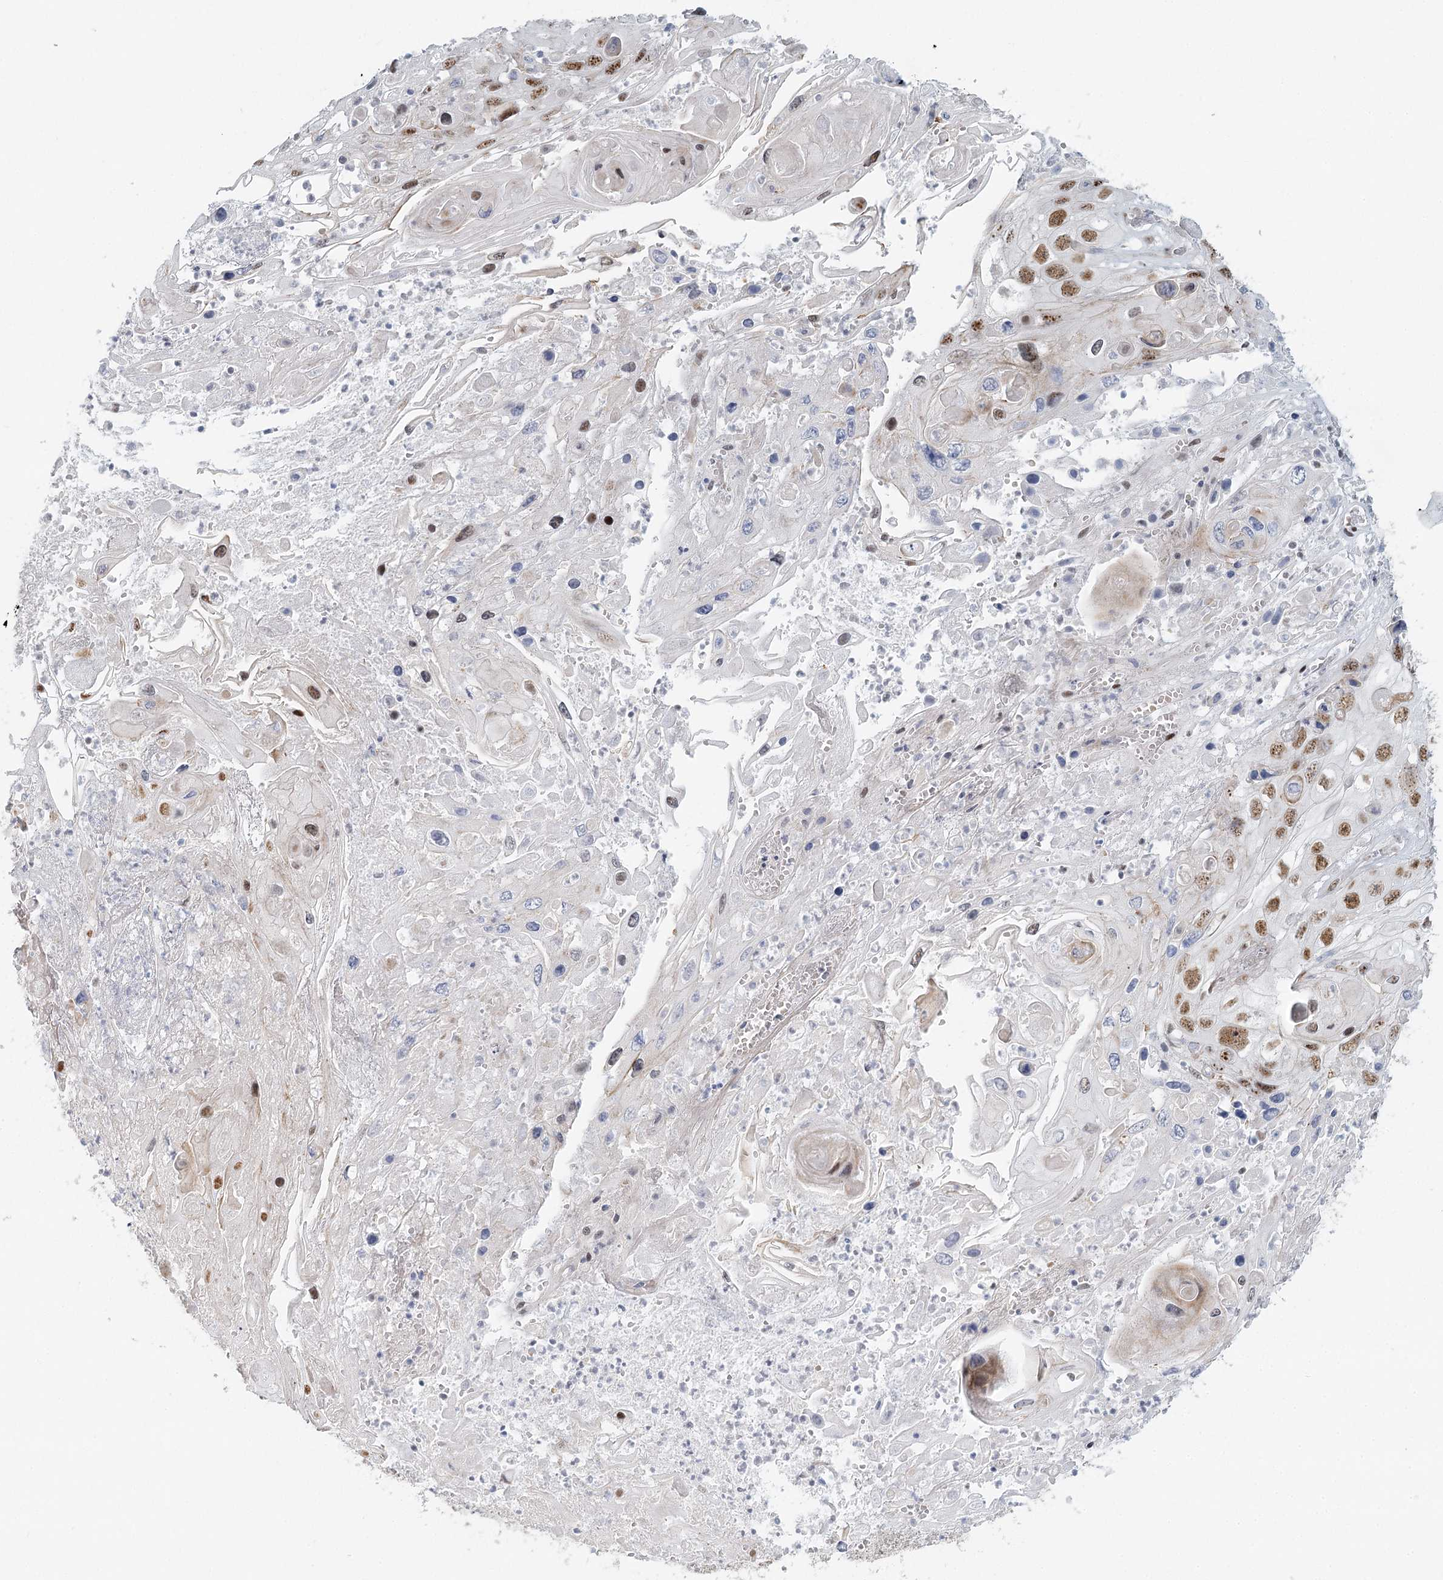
{"staining": {"intensity": "strong", "quantity": "25%-75%", "location": "nuclear"}, "tissue": "skin cancer", "cell_type": "Tumor cells", "image_type": "cancer", "snomed": [{"axis": "morphology", "description": "Squamous cell carcinoma, NOS"}, {"axis": "topography", "description": "Skin"}], "caption": "An image showing strong nuclear expression in approximately 25%-75% of tumor cells in squamous cell carcinoma (skin), as visualized by brown immunohistochemical staining.", "gene": "U2SURP", "patient": {"sex": "male", "age": 55}}